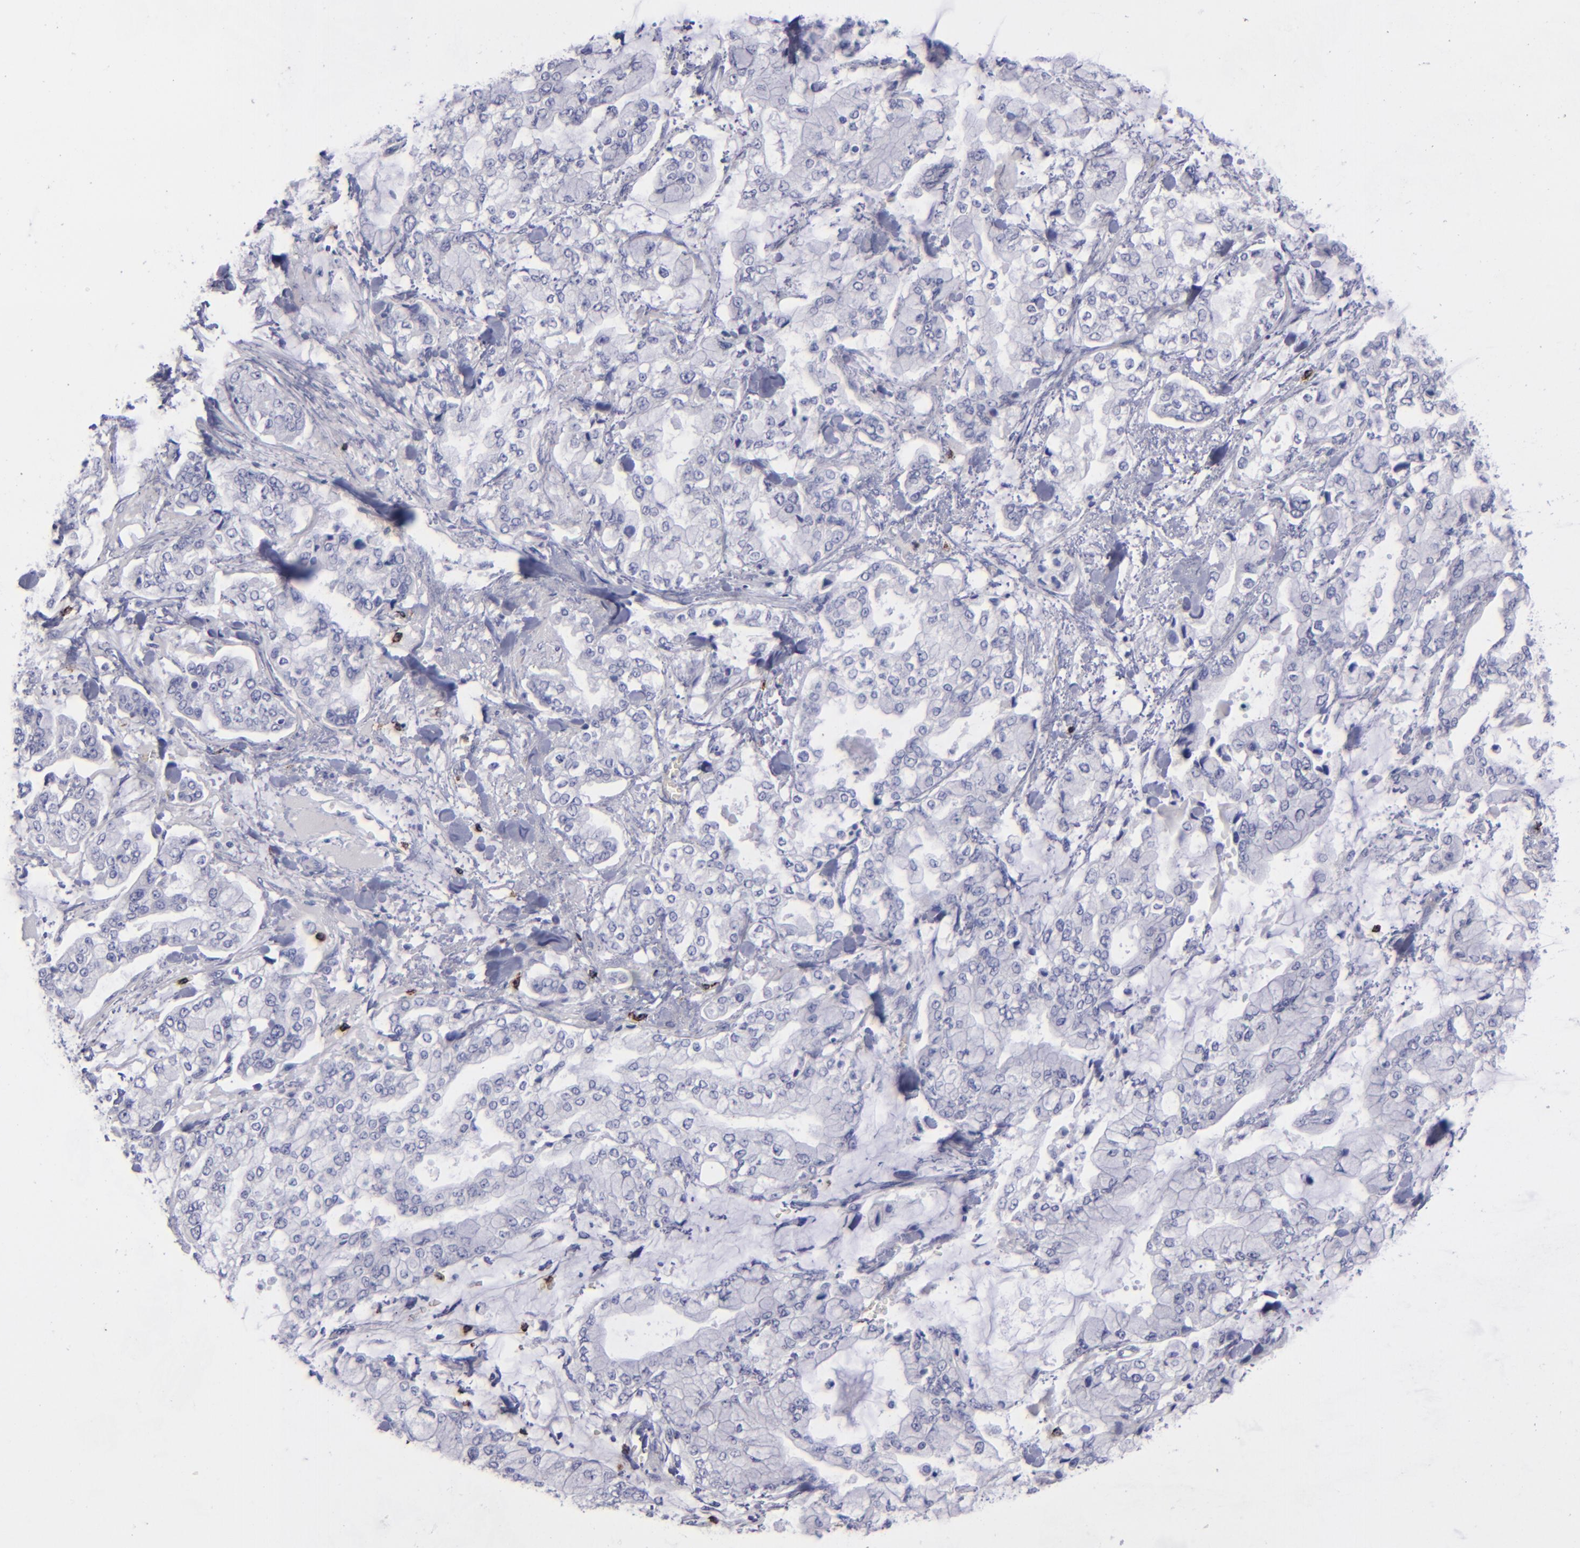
{"staining": {"intensity": "negative", "quantity": "none", "location": "none"}, "tissue": "stomach cancer", "cell_type": "Tumor cells", "image_type": "cancer", "snomed": [{"axis": "morphology", "description": "Normal tissue, NOS"}, {"axis": "morphology", "description": "Adenocarcinoma, NOS"}, {"axis": "topography", "description": "Stomach, upper"}, {"axis": "topography", "description": "Stomach"}], "caption": "The image shows no staining of tumor cells in stomach cancer. (Immunohistochemistry (ihc), brightfield microscopy, high magnification).", "gene": "CD2", "patient": {"sex": "male", "age": 76}}